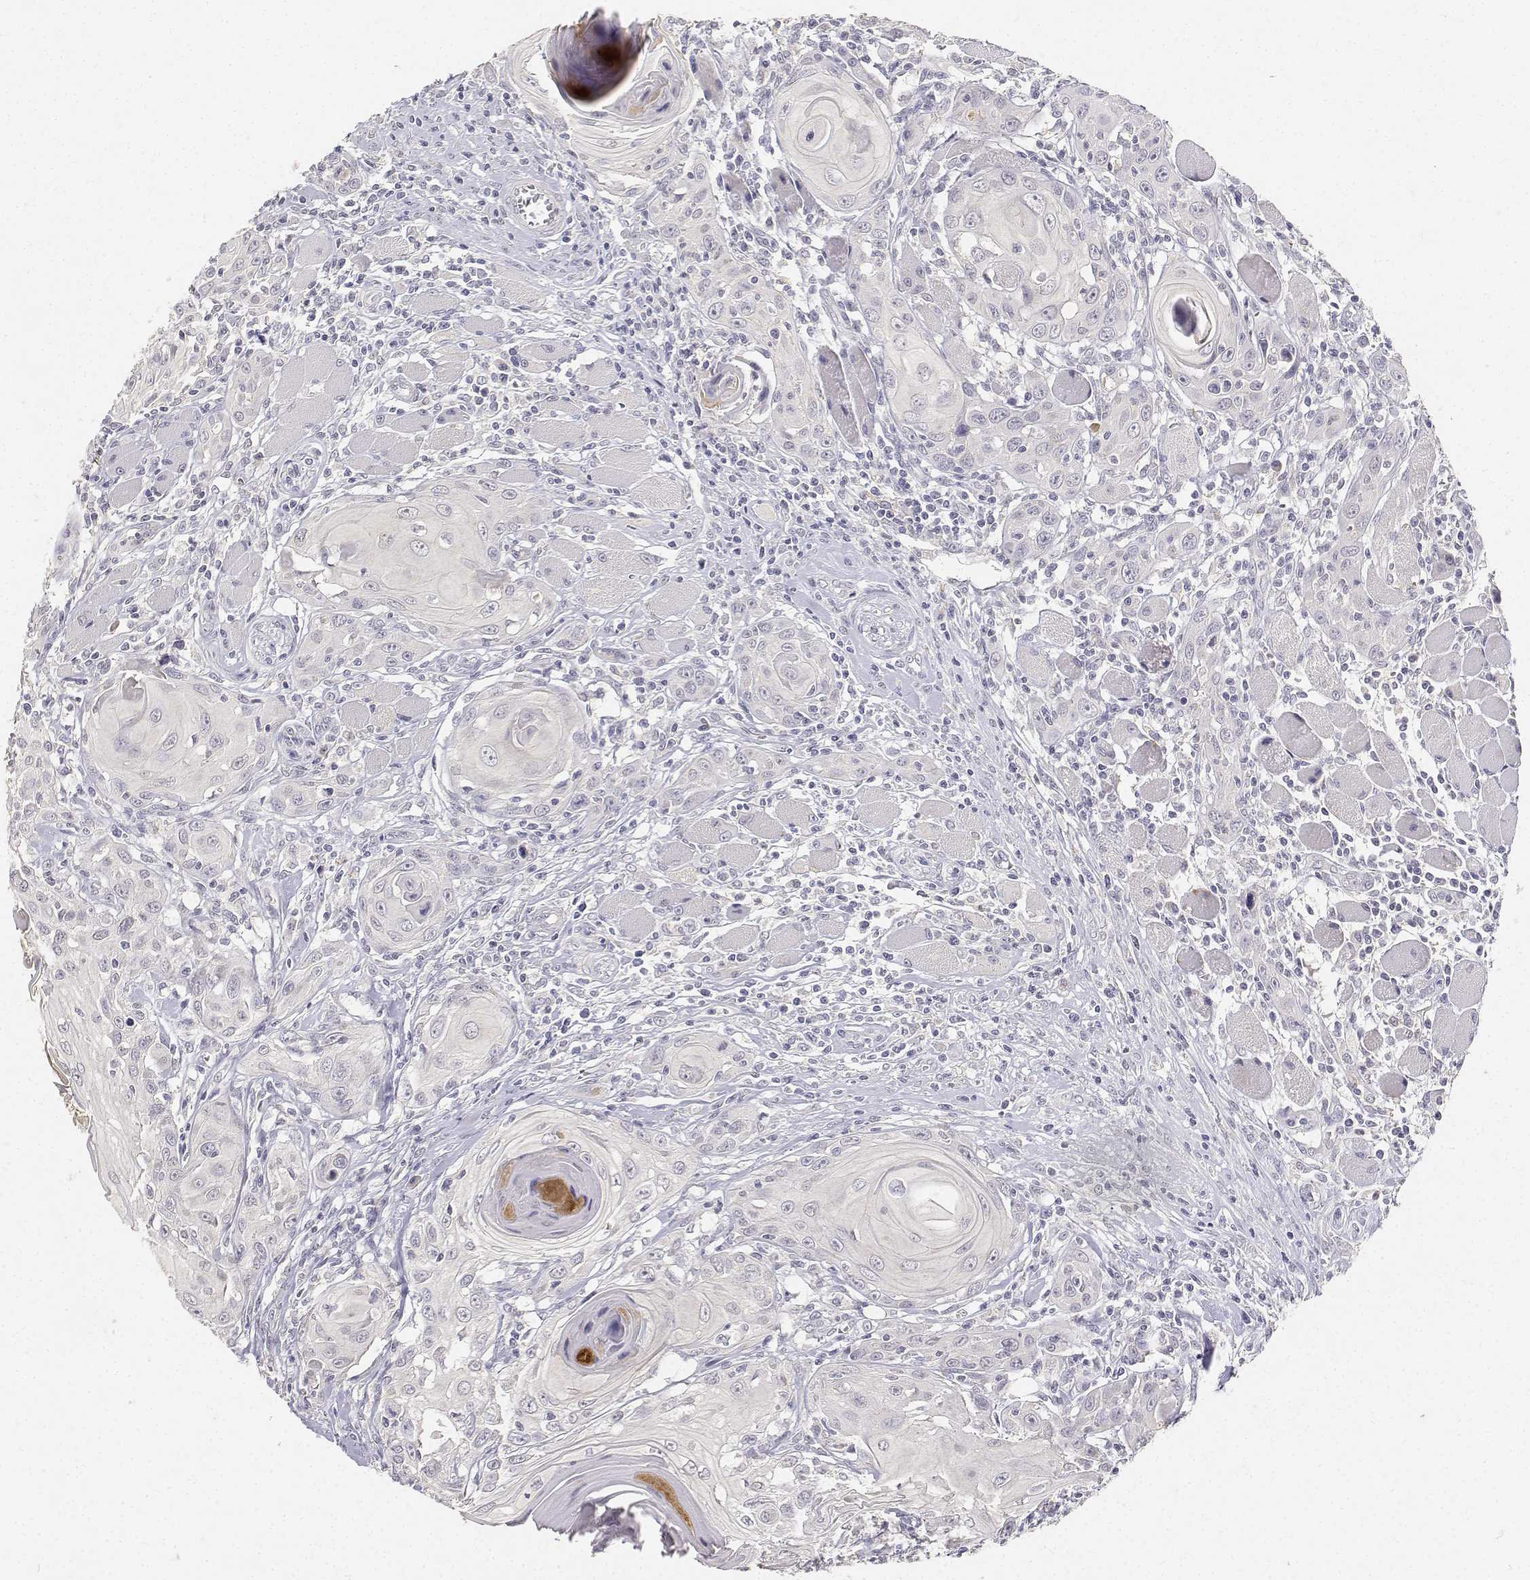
{"staining": {"intensity": "negative", "quantity": "none", "location": "none"}, "tissue": "head and neck cancer", "cell_type": "Tumor cells", "image_type": "cancer", "snomed": [{"axis": "morphology", "description": "Squamous cell carcinoma, NOS"}, {"axis": "topography", "description": "Head-Neck"}], "caption": "This is a micrograph of immunohistochemistry staining of squamous cell carcinoma (head and neck), which shows no expression in tumor cells.", "gene": "PAEP", "patient": {"sex": "female", "age": 80}}